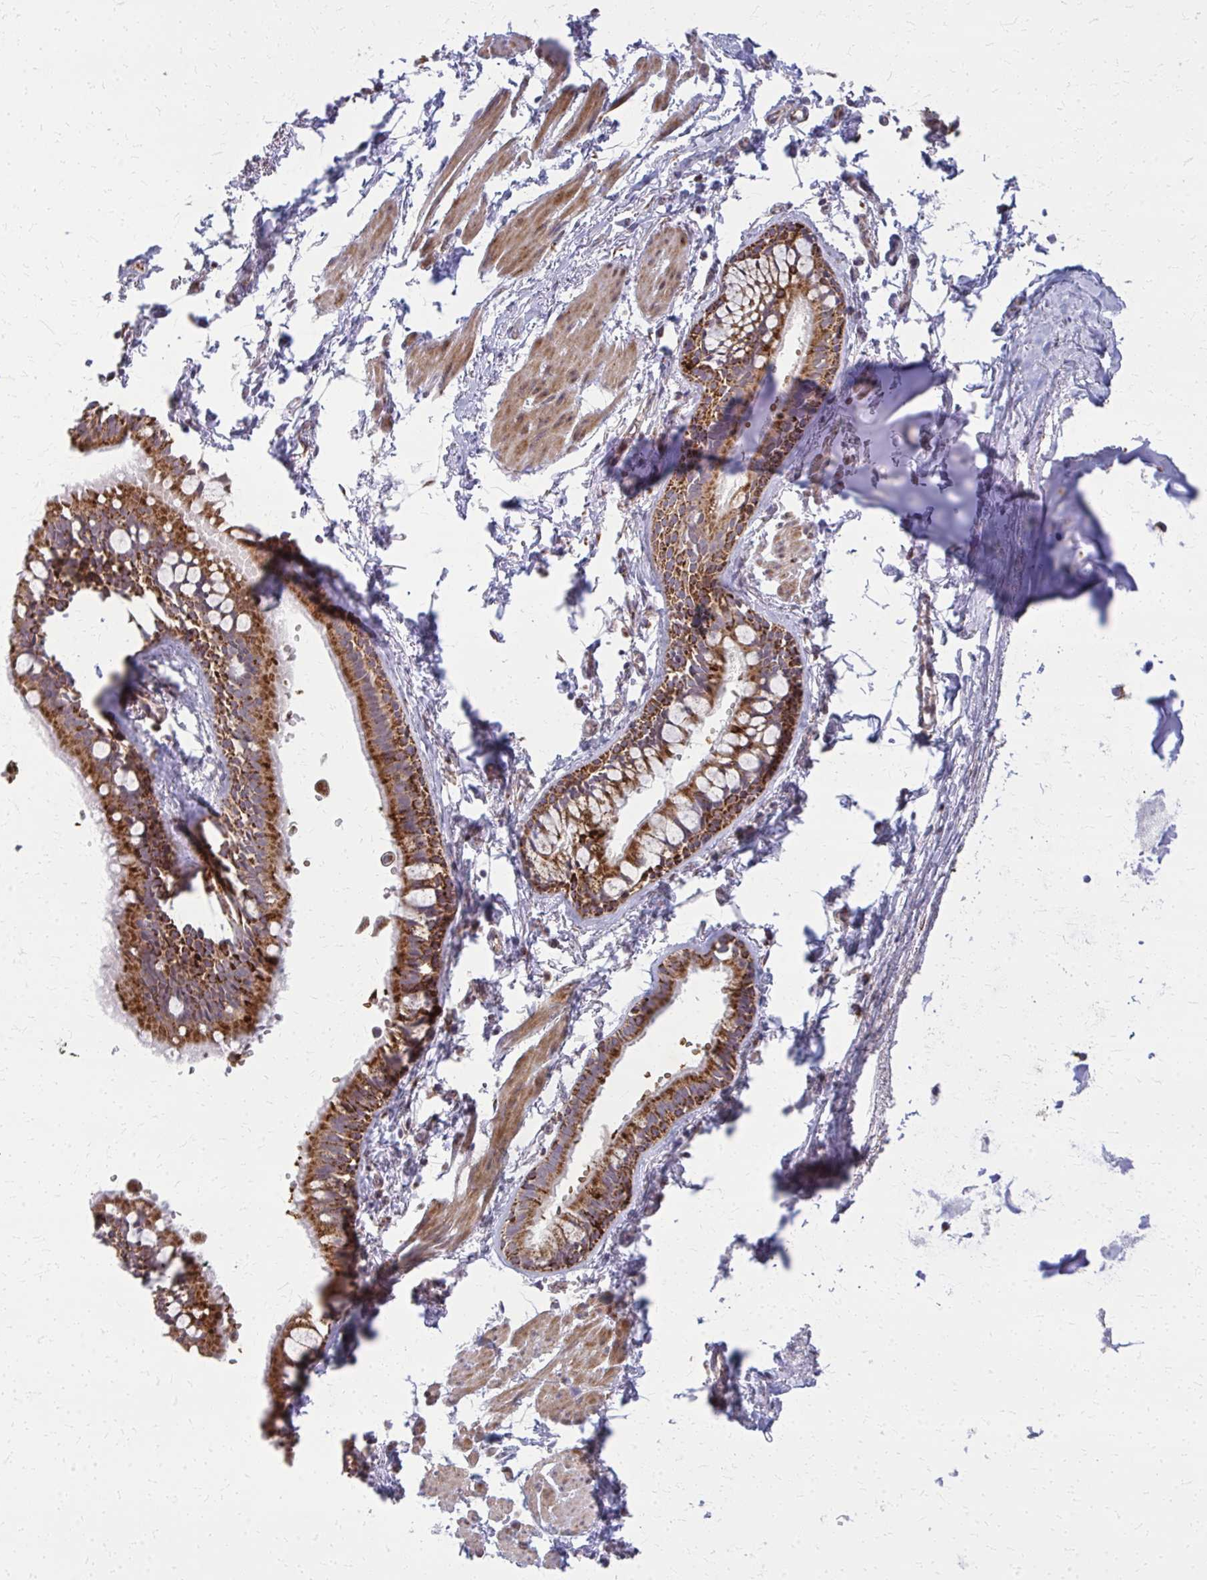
{"staining": {"intensity": "strong", "quantity": ">75%", "location": "cytoplasmic/membranous"}, "tissue": "bronchus", "cell_type": "Respiratory epithelial cells", "image_type": "normal", "snomed": [{"axis": "morphology", "description": "Normal tissue, NOS"}, {"axis": "topography", "description": "Cartilage tissue"}, {"axis": "topography", "description": "Bronchus"}, {"axis": "topography", "description": "Peripheral nerve tissue"}], "caption": "Bronchus stained for a protein (brown) reveals strong cytoplasmic/membranous positive positivity in approximately >75% of respiratory epithelial cells.", "gene": "MCCC1", "patient": {"sex": "female", "age": 59}}